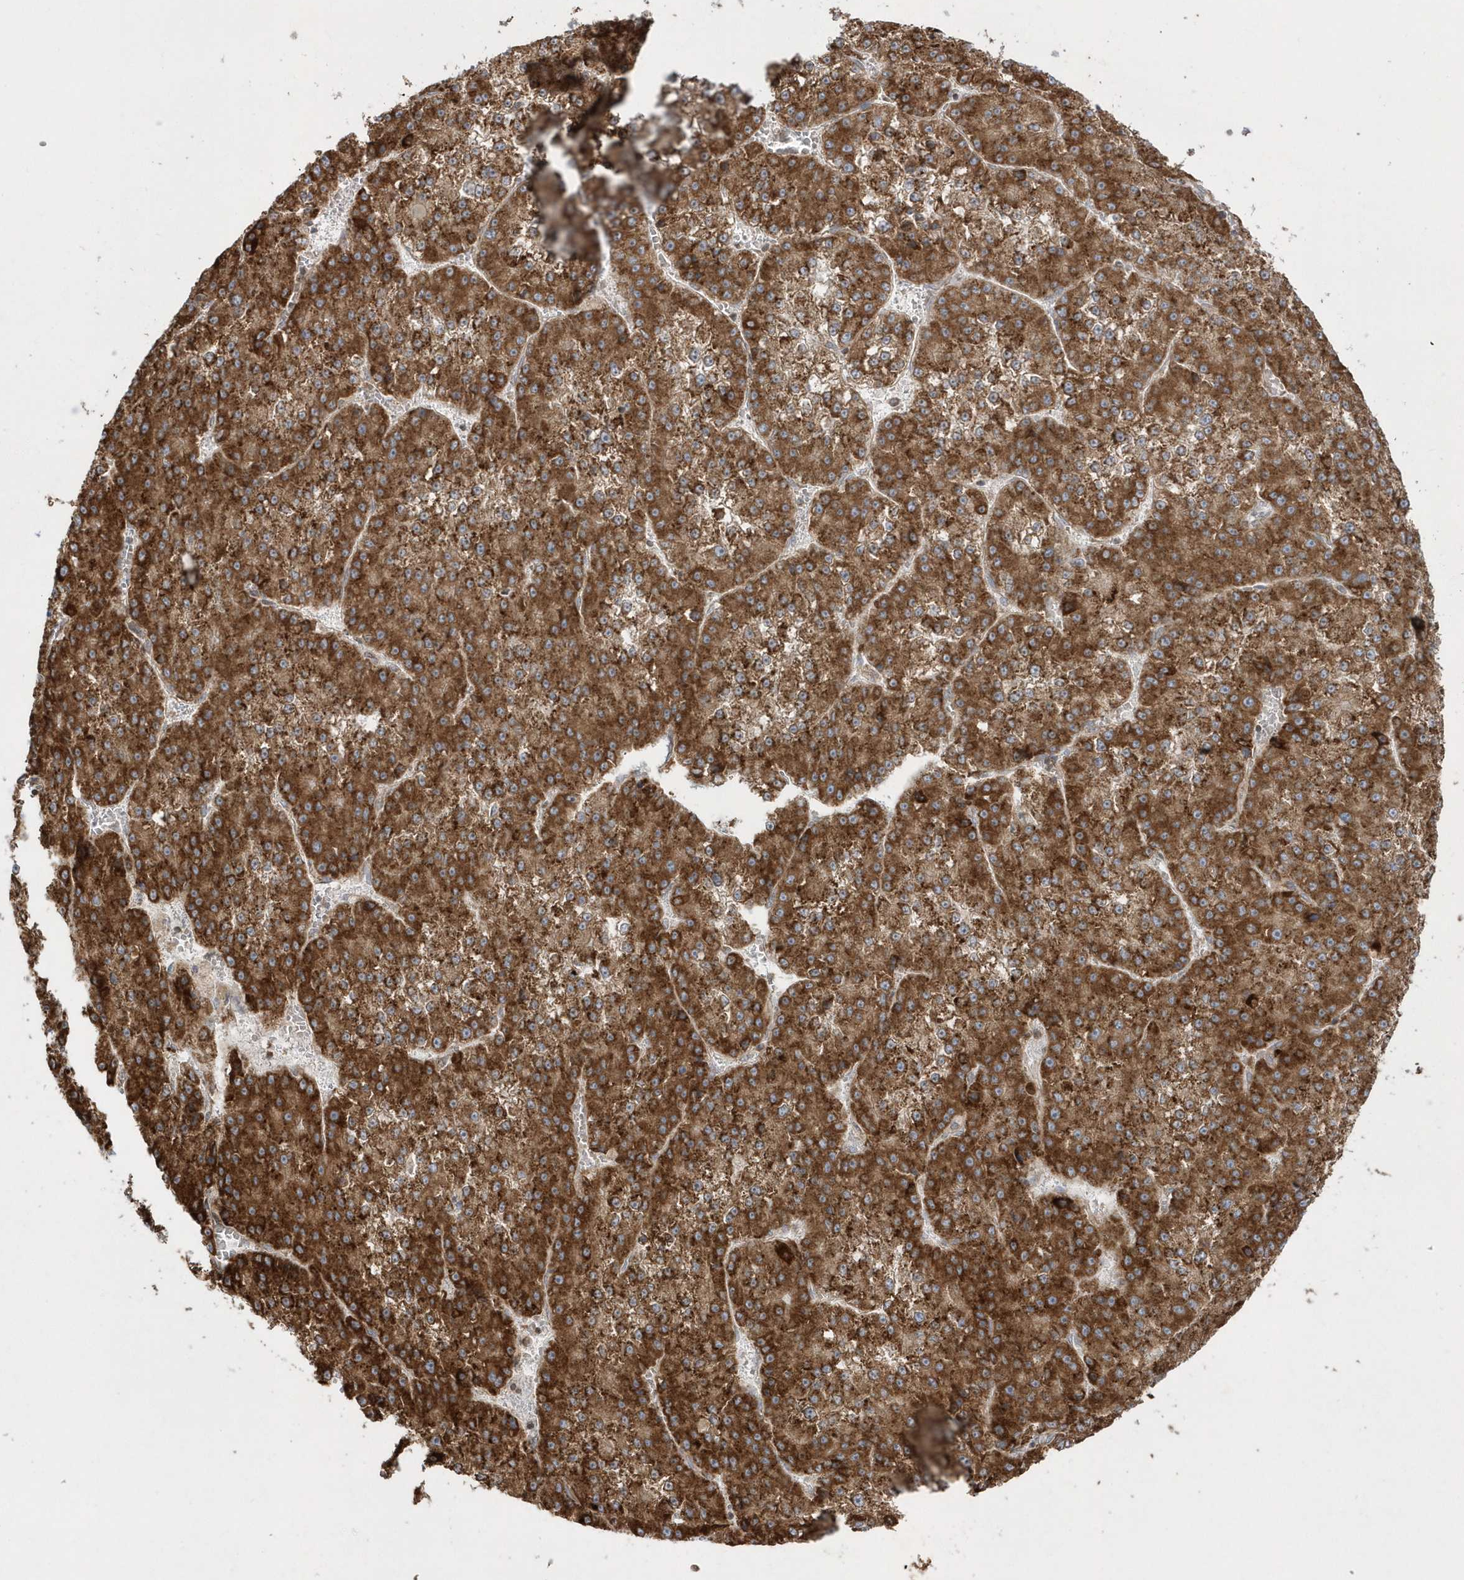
{"staining": {"intensity": "strong", "quantity": ">75%", "location": "cytoplasmic/membranous"}, "tissue": "liver cancer", "cell_type": "Tumor cells", "image_type": "cancer", "snomed": [{"axis": "morphology", "description": "Carcinoma, Hepatocellular, NOS"}, {"axis": "topography", "description": "Liver"}], "caption": "A high amount of strong cytoplasmic/membranous staining is identified in approximately >75% of tumor cells in liver cancer tissue.", "gene": "SH3BP2", "patient": {"sex": "female", "age": 73}}